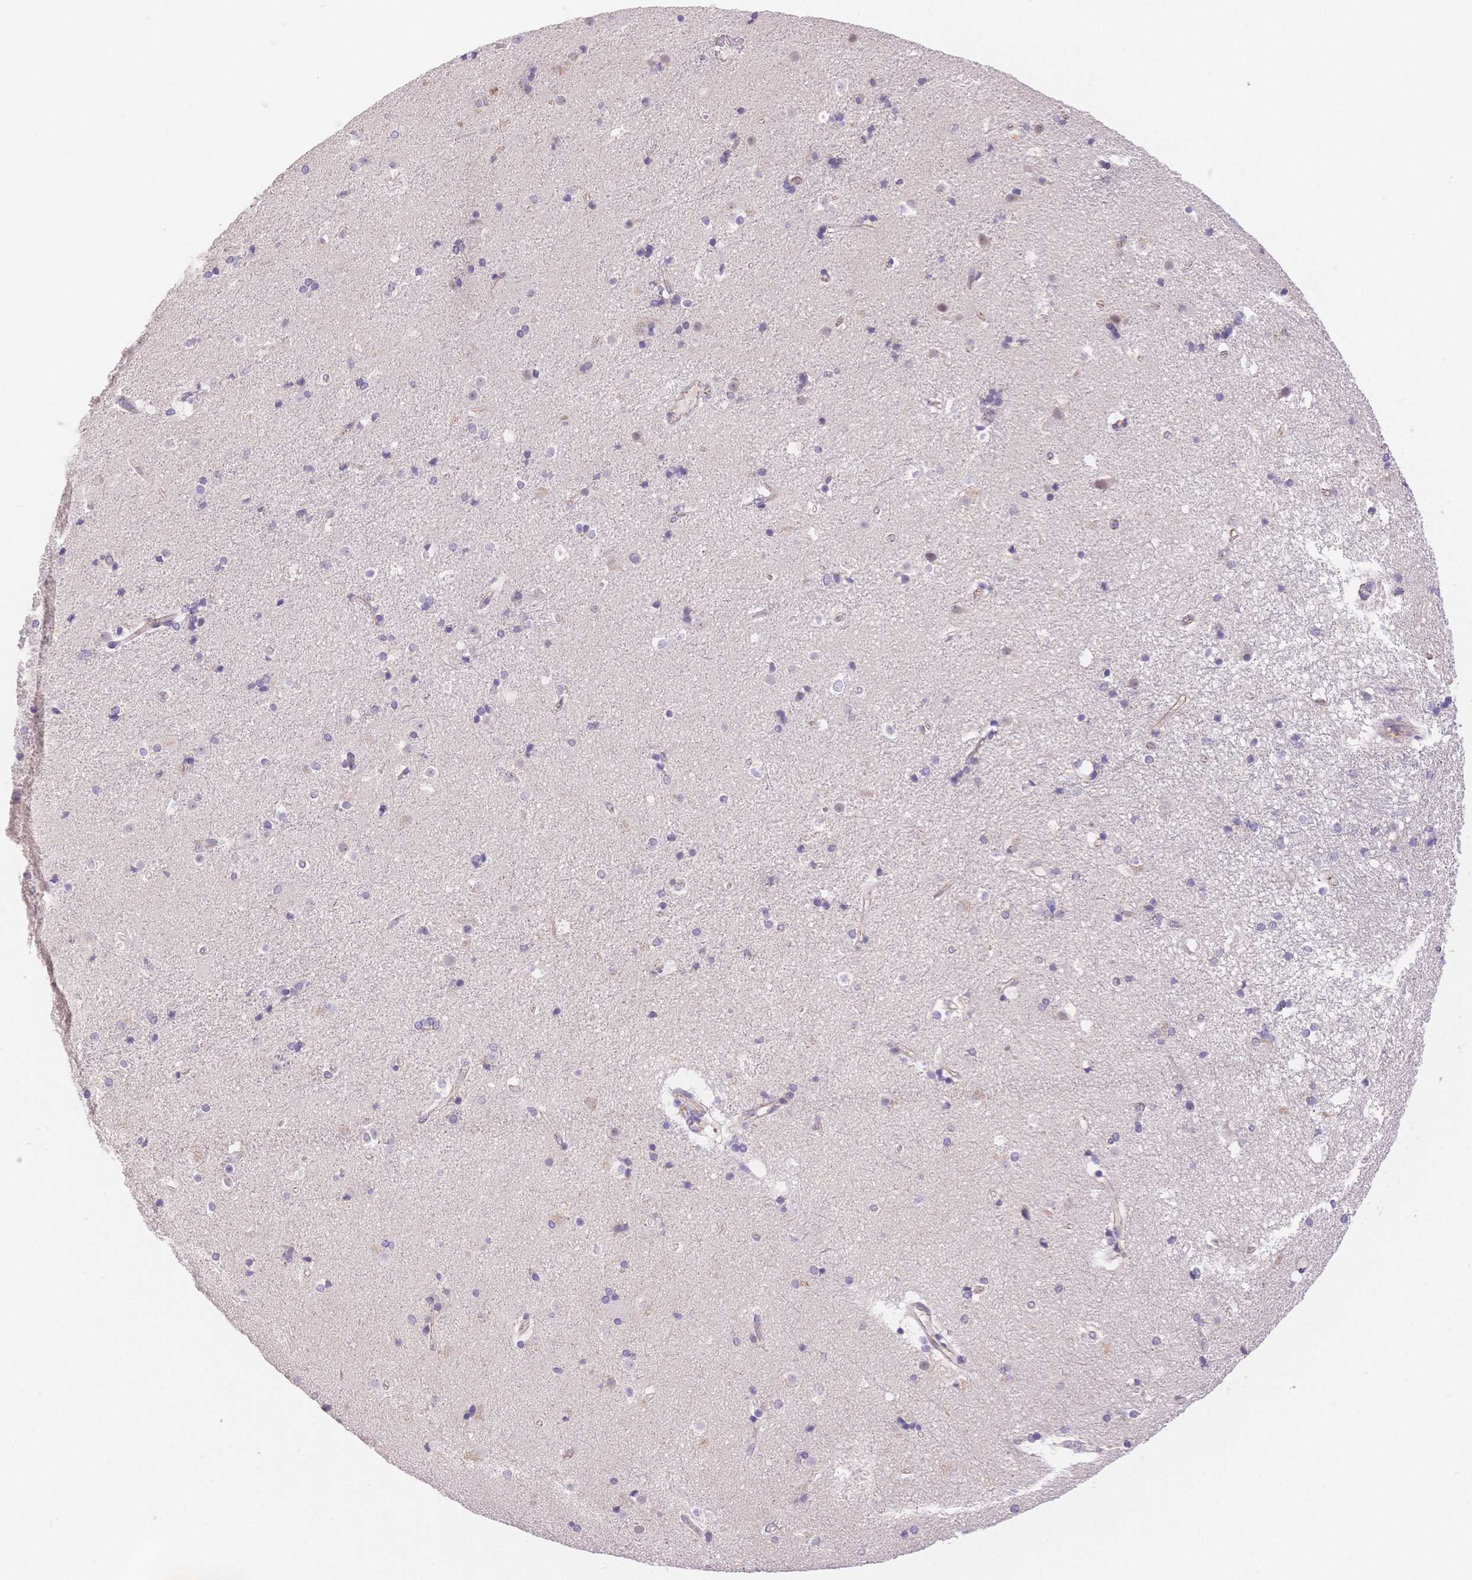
{"staining": {"intensity": "negative", "quantity": "none", "location": "none"}, "tissue": "caudate", "cell_type": "Glial cells", "image_type": "normal", "snomed": [{"axis": "morphology", "description": "Normal tissue, NOS"}, {"axis": "topography", "description": "Lateral ventricle wall"}], "caption": "IHC of unremarkable caudate displays no staining in glial cells. (DAB (3,3'-diaminobenzidine) immunohistochemistry (IHC) with hematoxylin counter stain).", "gene": "MYOM1", "patient": {"sex": "female", "age": 71}}